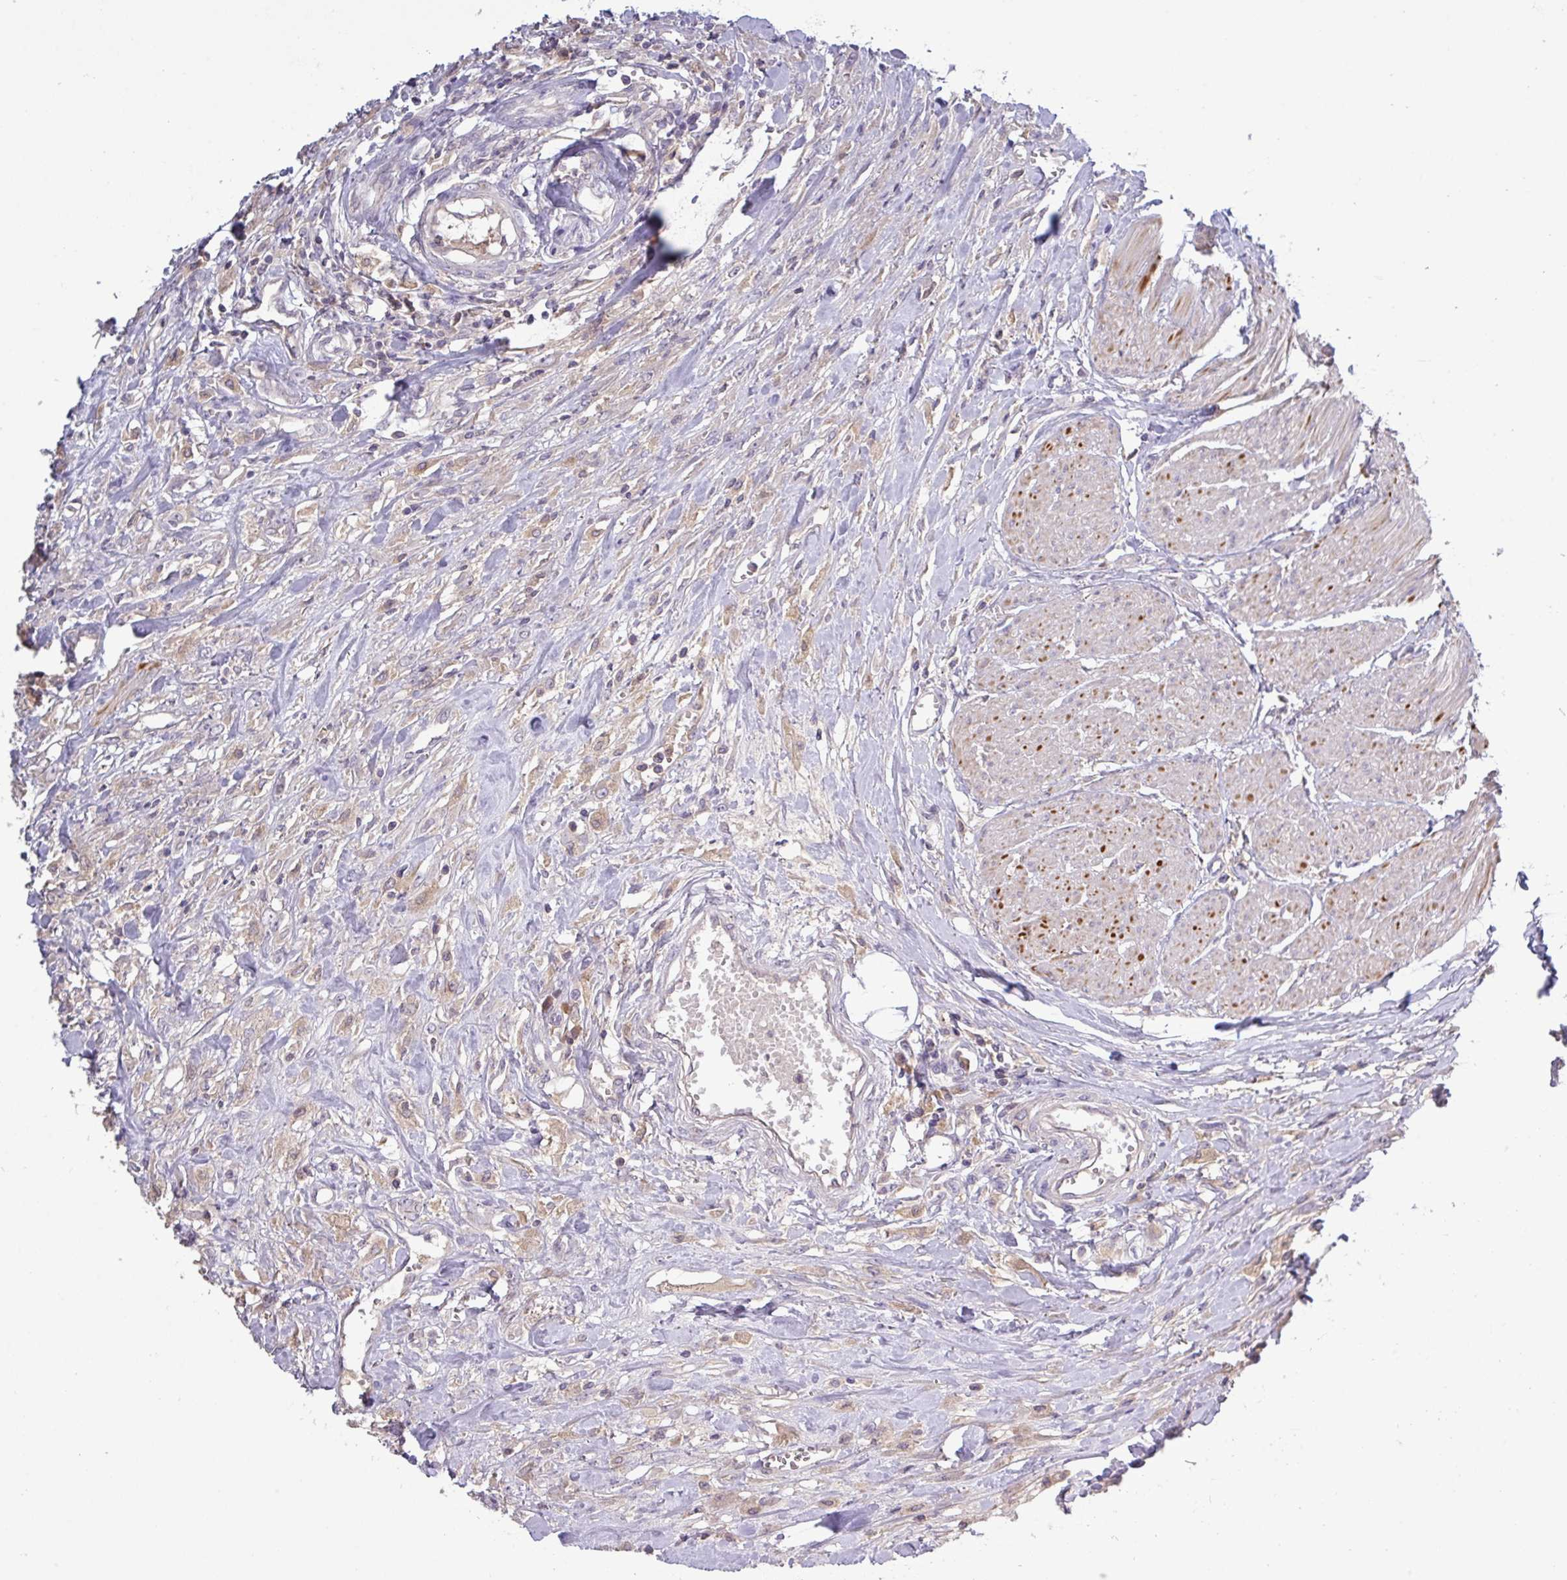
{"staining": {"intensity": "weak", "quantity": ">75%", "location": "cytoplasmic/membranous"}, "tissue": "urothelial cancer", "cell_type": "Tumor cells", "image_type": "cancer", "snomed": [{"axis": "morphology", "description": "Urothelial carcinoma, High grade"}, {"axis": "topography", "description": "Urinary bladder"}], "caption": "Immunohistochemistry (DAB) staining of urothelial cancer displays weak cytoplasmic/membranous protein positivity in approximately >75% of tumor cells.", "gene": "TMEM62", "patient": {"sex": "male", "age": 57}}